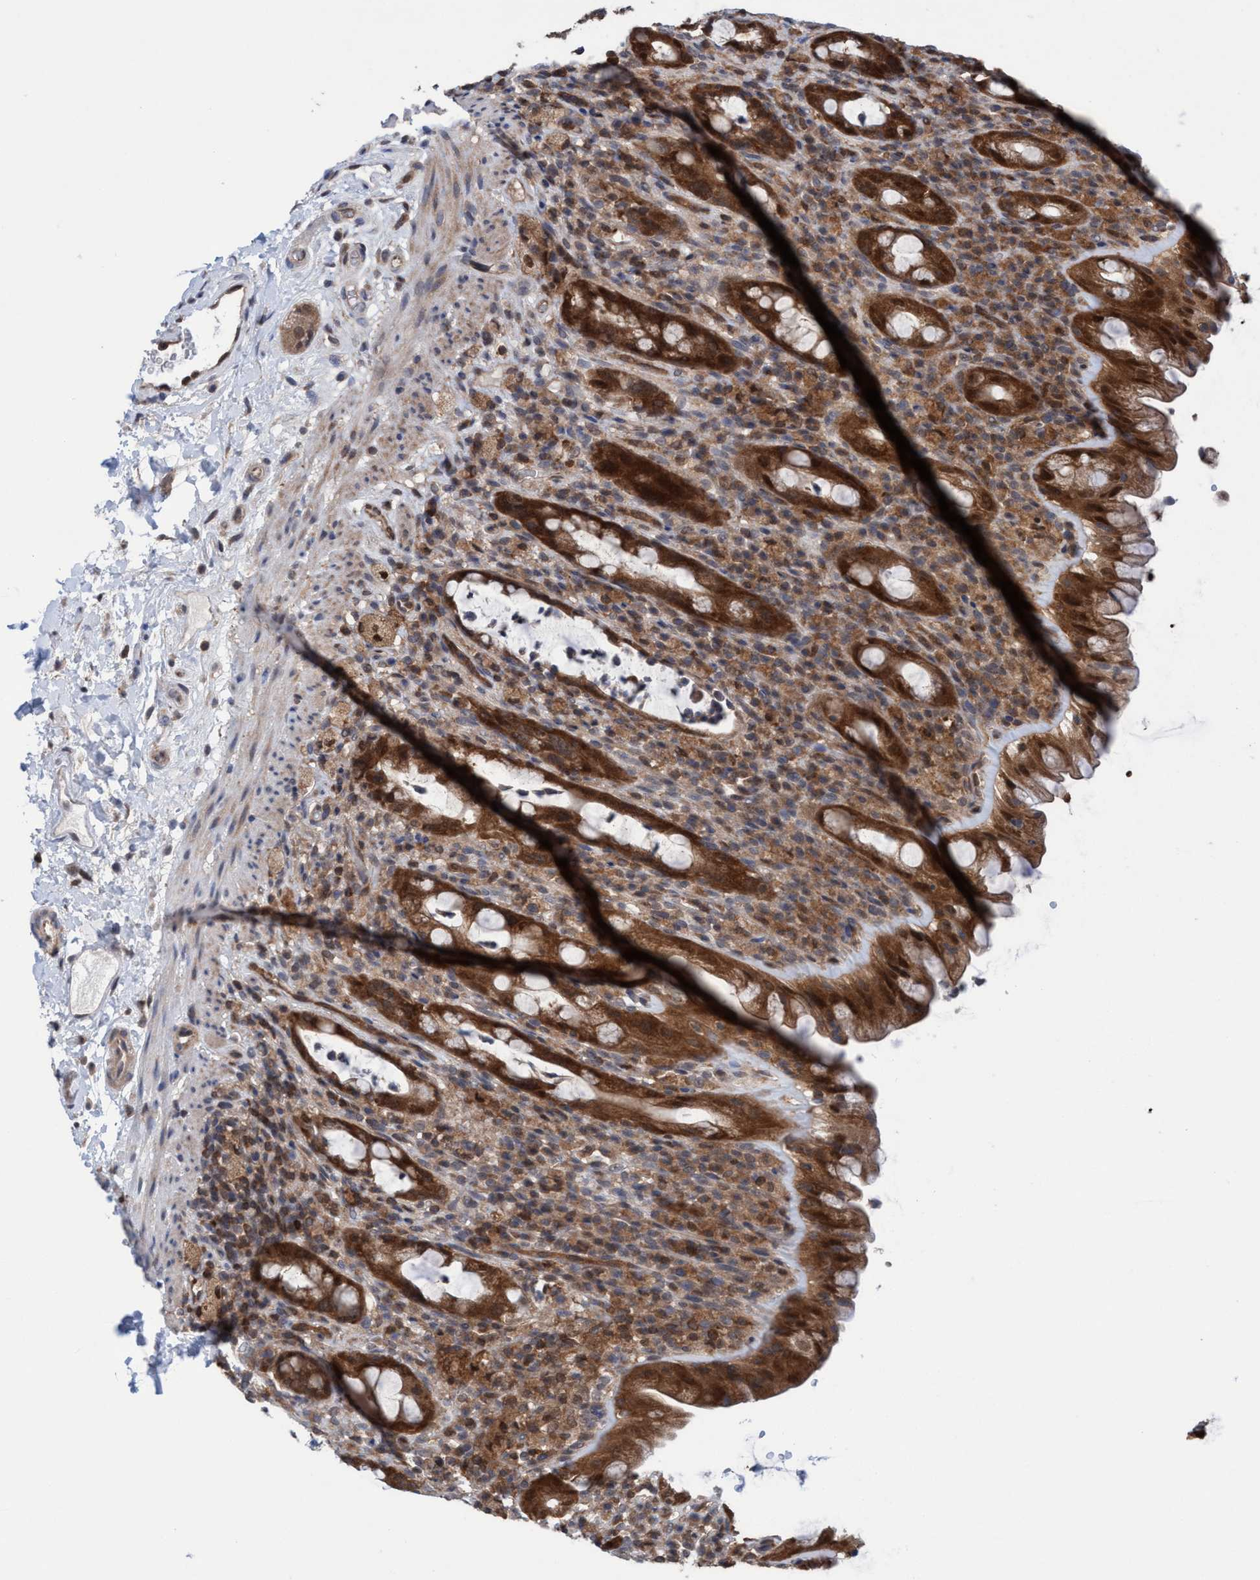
{"staining": {"intensity": "strong", "quantity": ">75%", "location": "cytoplasmic/membranous,nuclear"}, "tissue": "rectum", "cell_type": "Glandular cells", "image_type": "normal", "snomed": [{"axis": "morphology", "description": "Normal tissue, NOS"}, {"axis": "topography", "description": "Rectum"}], "caption": "Immunohistochemical staining of benign rectum demonstrates strong cytoplasmic/membranous,nuclear protein positivity in approximately >75% of glandular cells.", "gene": "GLOD4", "patient": {"sex": "male", "age": 44}}